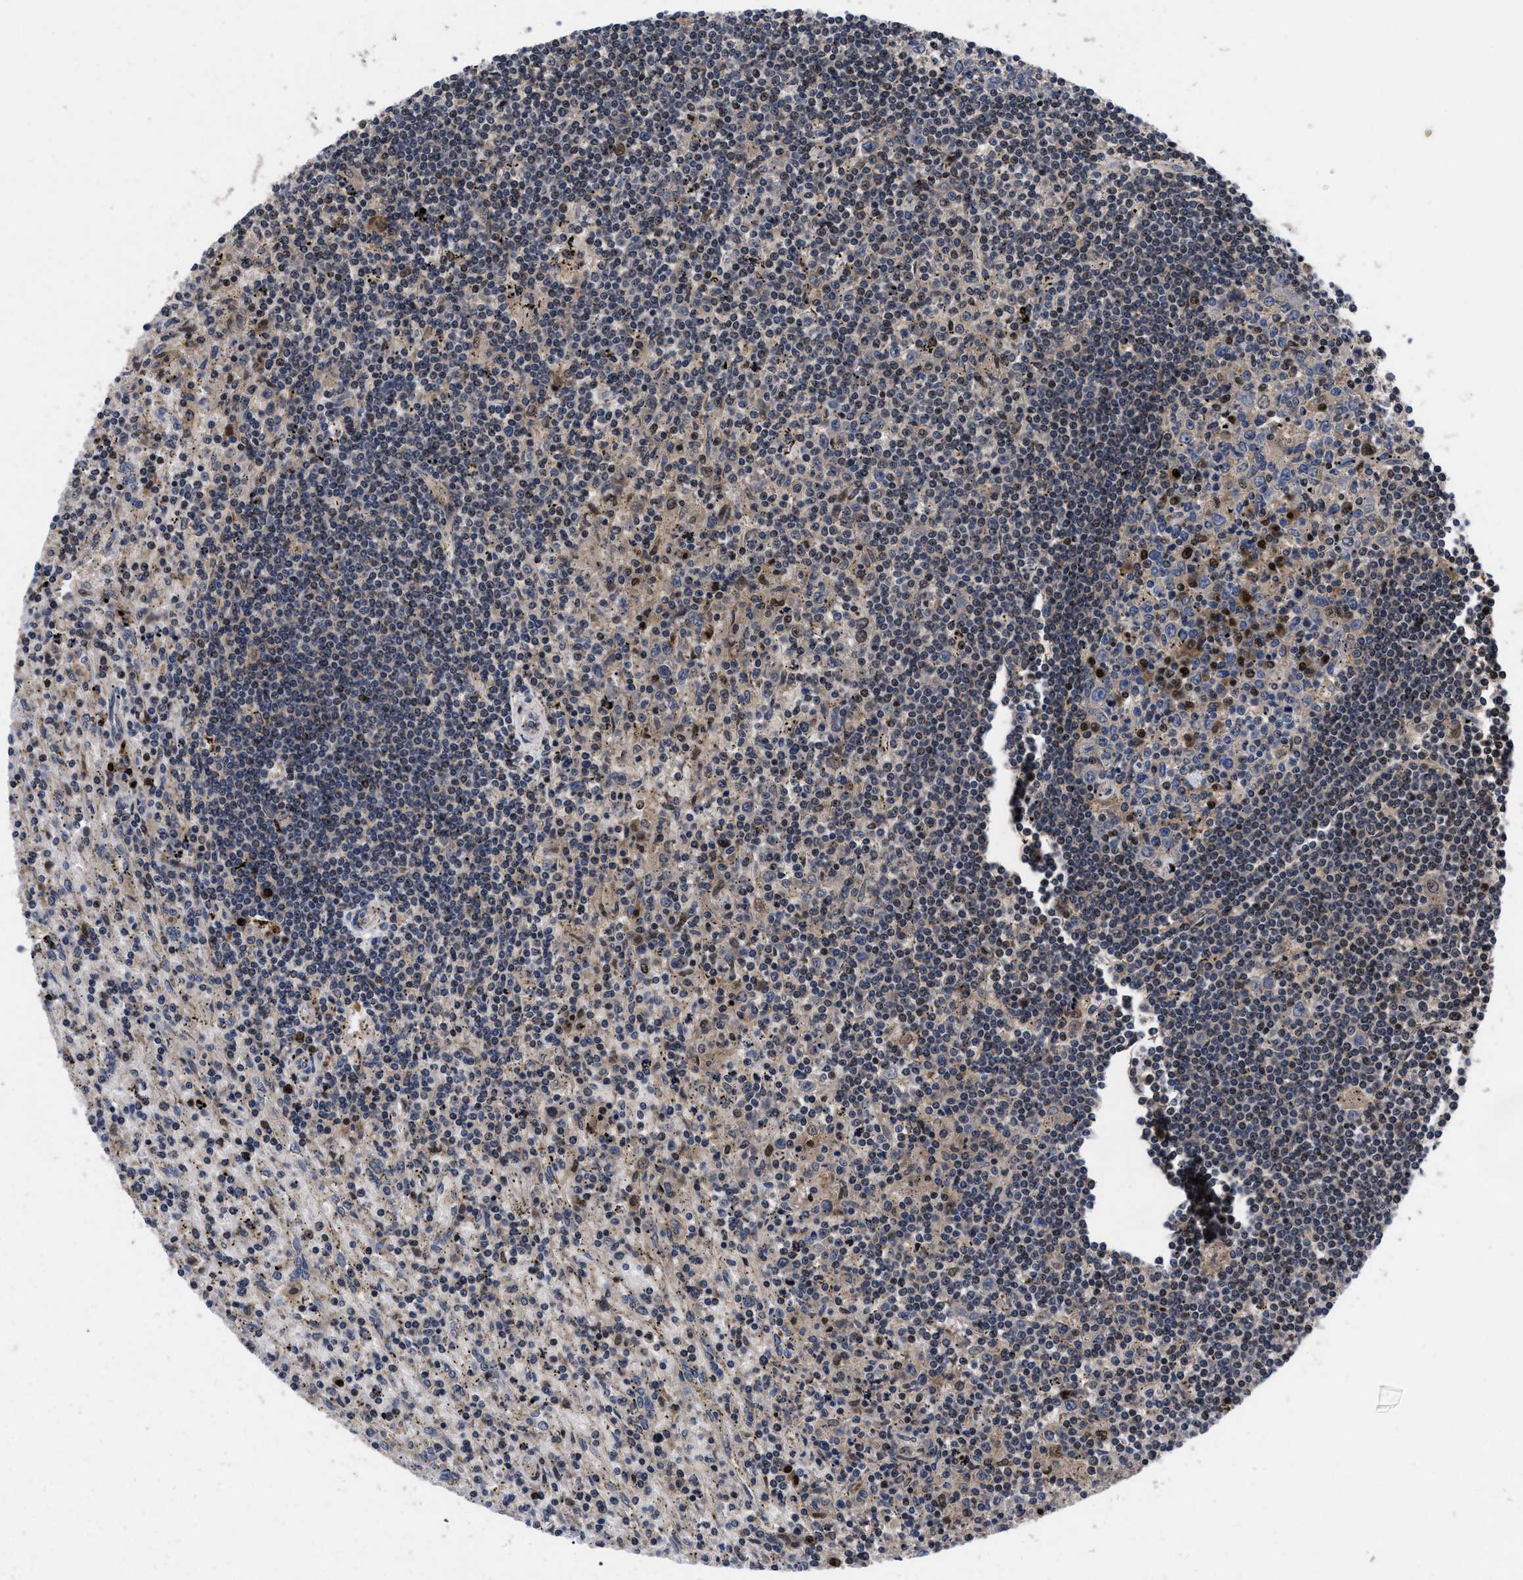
{"staining": {"intensity": "weak", "quantity": "<25%", "location": "cytoplasmic/membranous"}, "tissue": "lymphoma", "cell_type": "Tumor cells", "image_type": "cancer", "snomed": [{"axis": "morphology", "description": "Malignant lymphoma, non-Hodgkin's type, Low grade"}, {"axis": "topography", "description": "Spleen"}], "caption": "Immunohistochemistry (IHC) photomicrograph of lymphoma stained for a protein (brown), which displays no staining in tumor cells.", "gene": "FAM200A", "patient": {"sex": "male", "age": 76}}